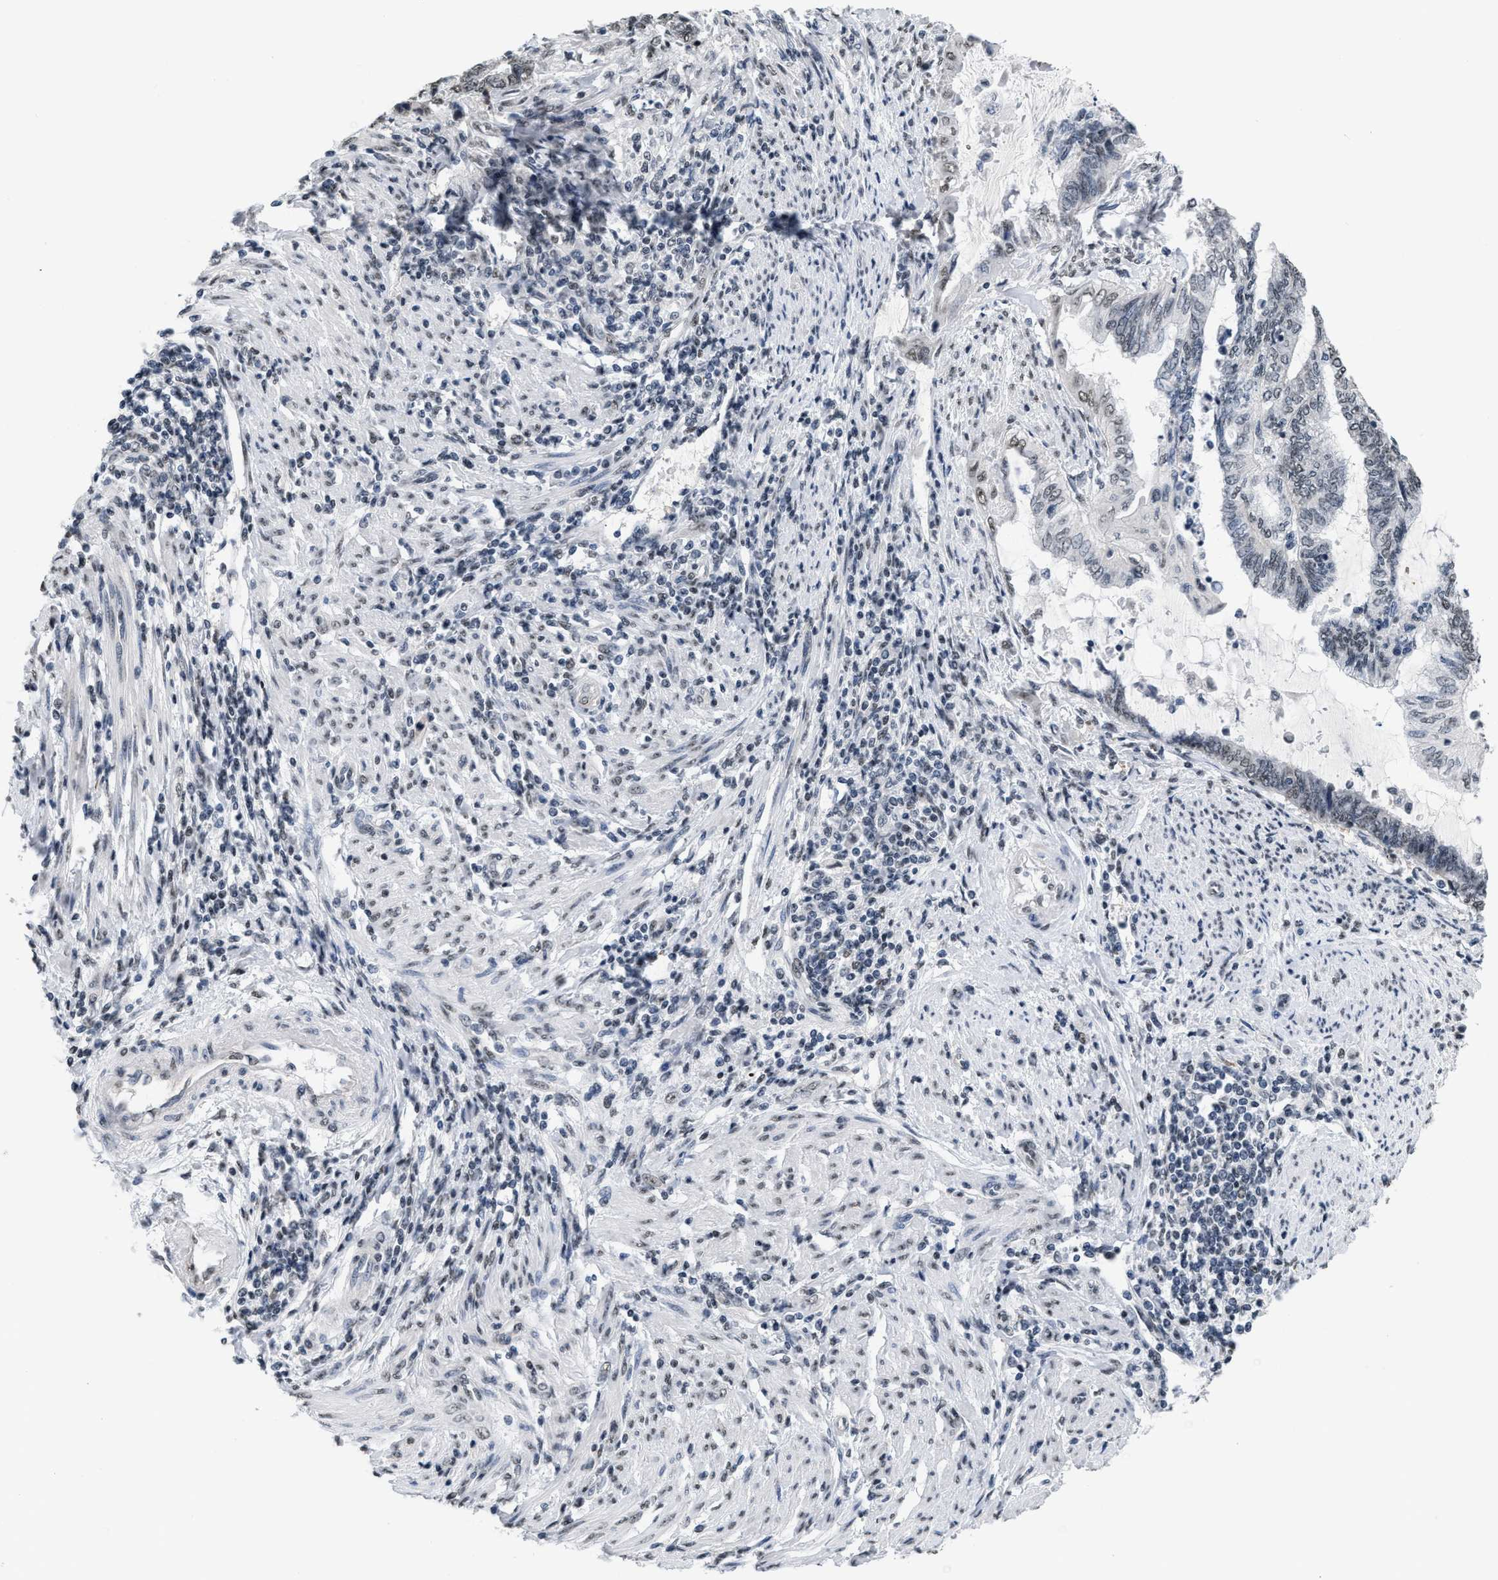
{"staining": {"intensity": "negative", "quantity": "none", "location": "none"}, "tissue": "endometrial cancer", "cell_type": "Tumor cells", "image_type": "cancer", "snomed": [{"axis": "morphology", "description": "Adenocarcinoma, NOS"}, {"axis": "topography", "description": "Uterus"}, {"axis": "topography", "description": "Endometrium"}], "caption": "Immunohistochemistry (IHC) micrograph of neoplastic tissue: human adenocarcinoma (endometrial) stained with DAB shows no significant protein expression in tumor cells.", "gene": "RAF1", "patient": {"sex": "female", "age": 70}}